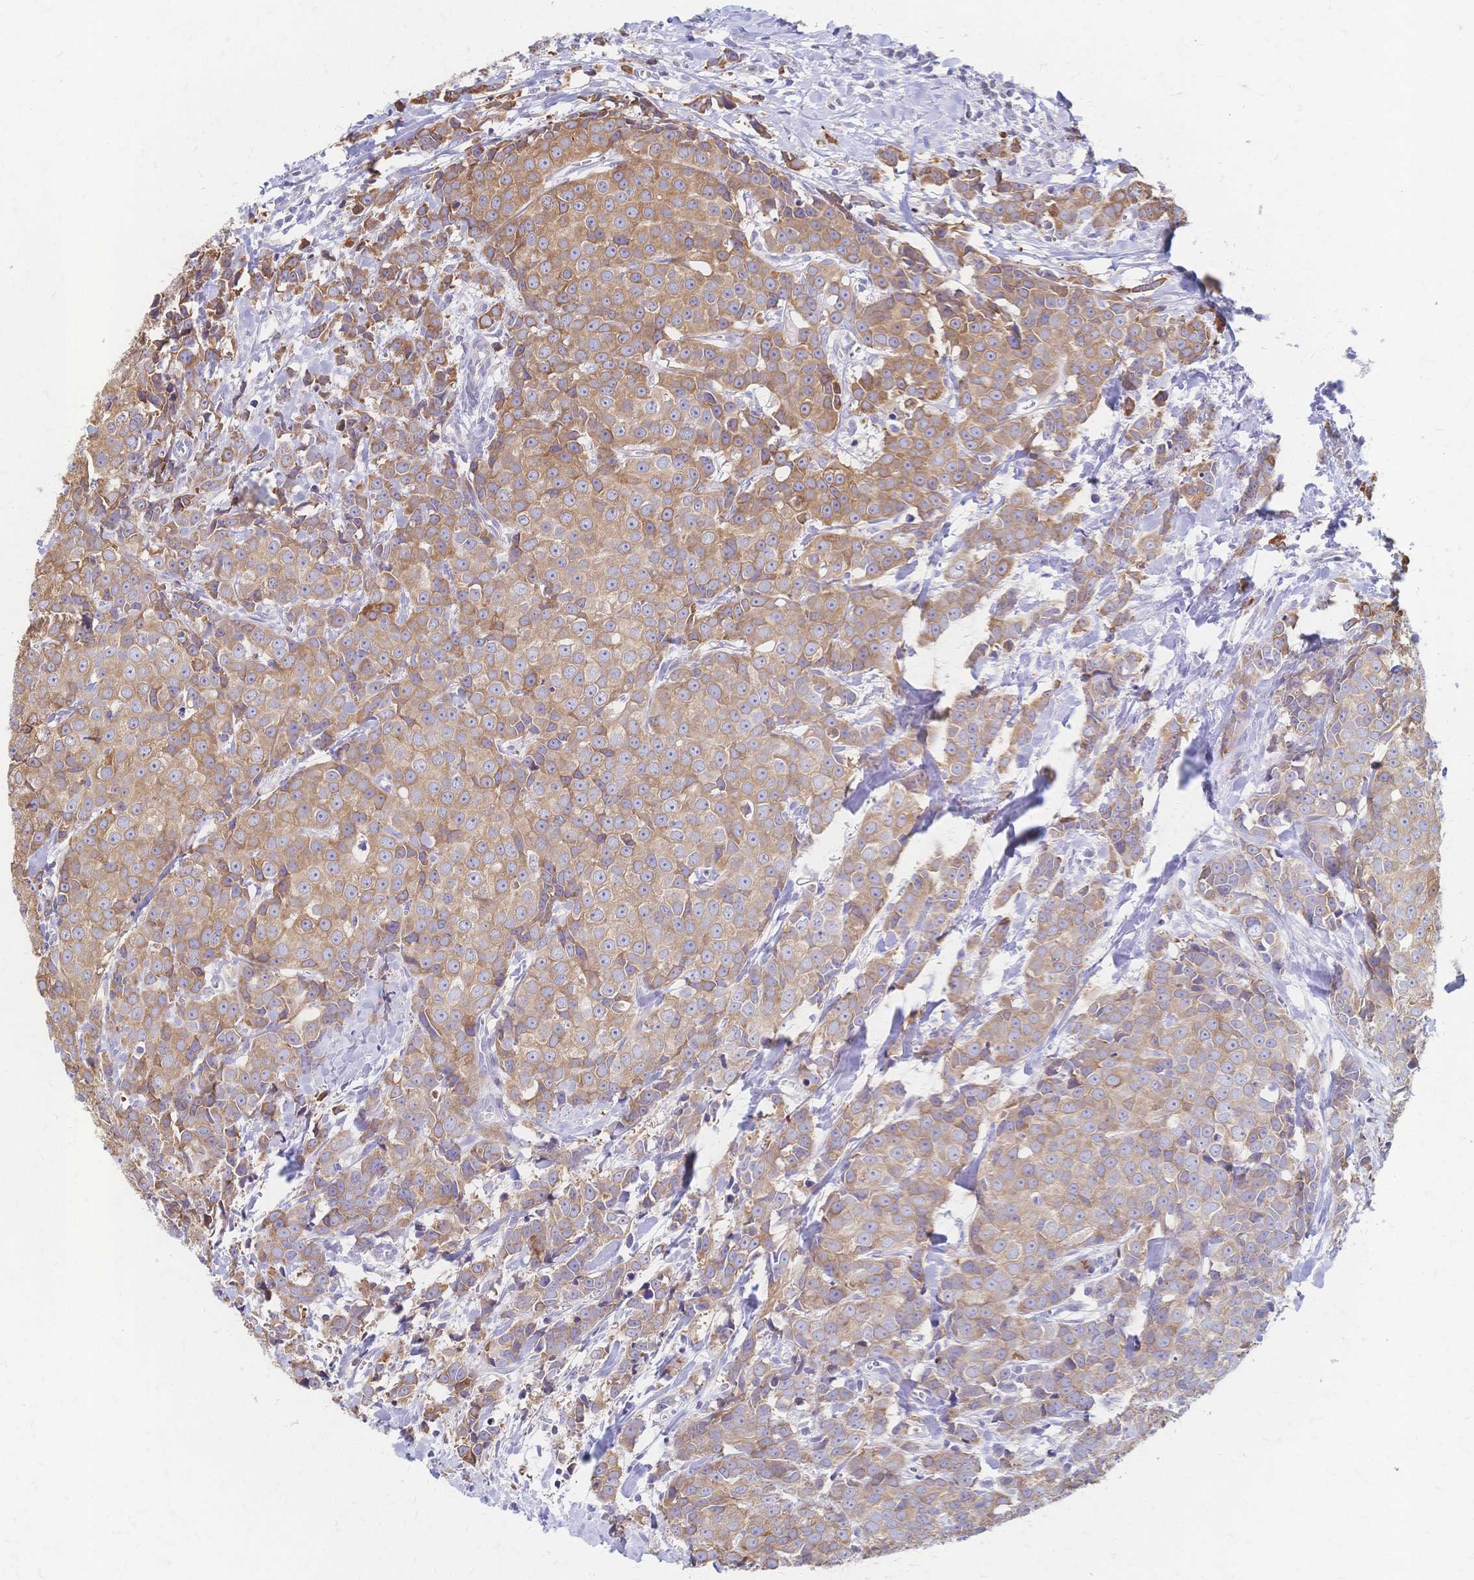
{"staining": {"intensity": "moderate", "quantity": ">75%", "location": "cytoplasmic/membranous"}, "tissue": "breast cancer", "cell_type": "Tumor cells", "image_type": "cancer", "snomed": [{"axis": "morphology", "description": "Duct carcinoma"}, {"axis": "topography", "description": "Breast"}], "caption": "An immunohistochemistry photomicrograph of neoplastic tissue is shown. Protein staining in brown shows moderate cytoplasmic/membranous positivity in breast invasive ductal carcinoma within tumor cells.", "gene": "CYB5A", "patient": {"sex": "female", "age": 80}}